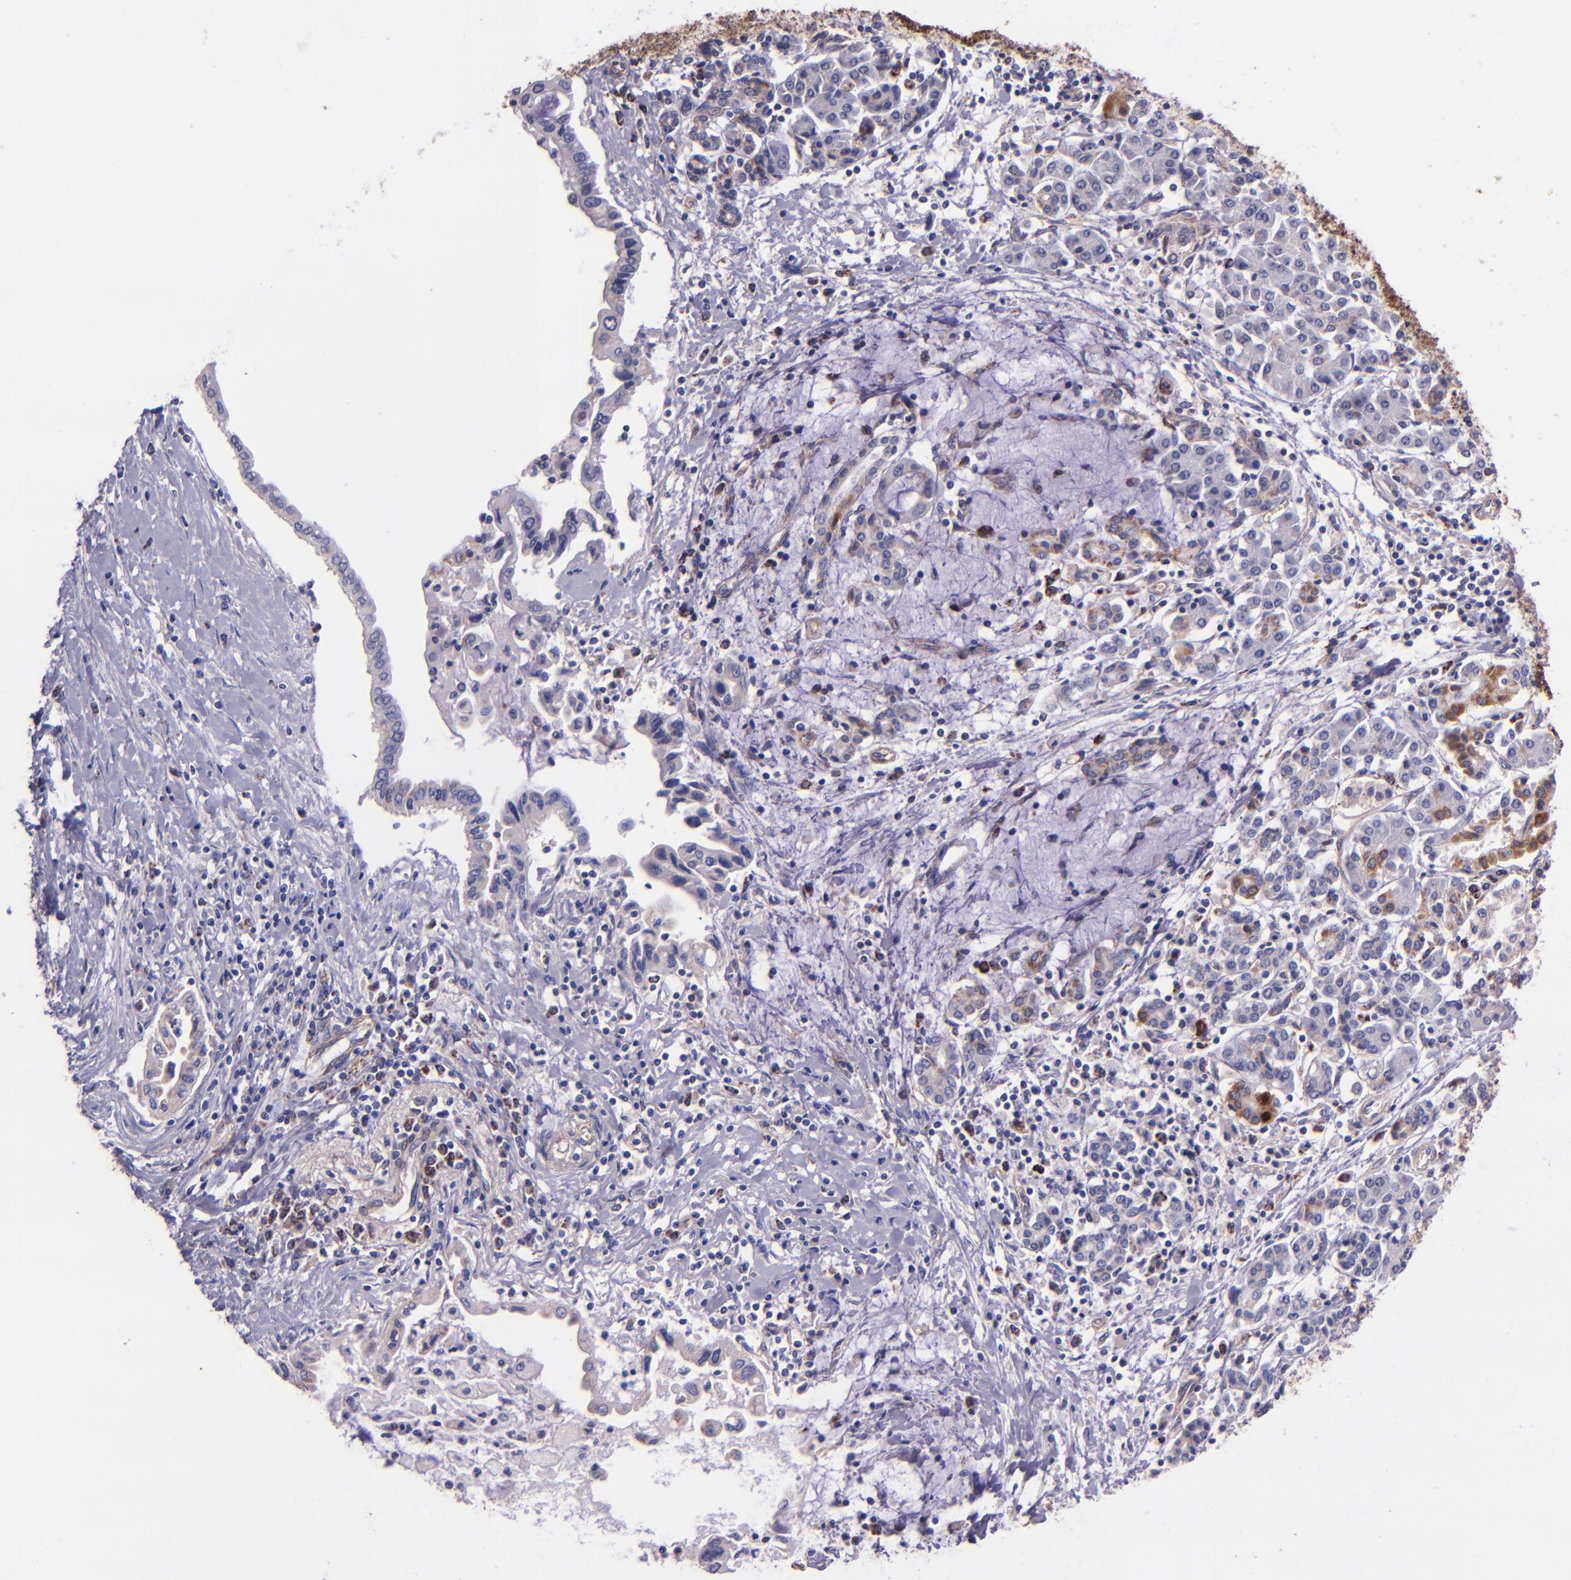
{"staining": {"intensity": "weak", "quantity": "<25%", "location": "cytoplasmic/membranous"}, "tissue": "pancreatic cancer", "cell_type": "Tumor cells", "image_type": "cancer", "snomed": [{"axis": "morphology", "description": "Adenocarcinoma, NOS"}, {"axis": "topography", "description": "Pancreas"}], "caption": "Tumor cells show no significant protein staining in pancreatic cancer (adenocarcinoma).", "gene": "IDH3G", "patient": {"sex": "female", "age": 57}}